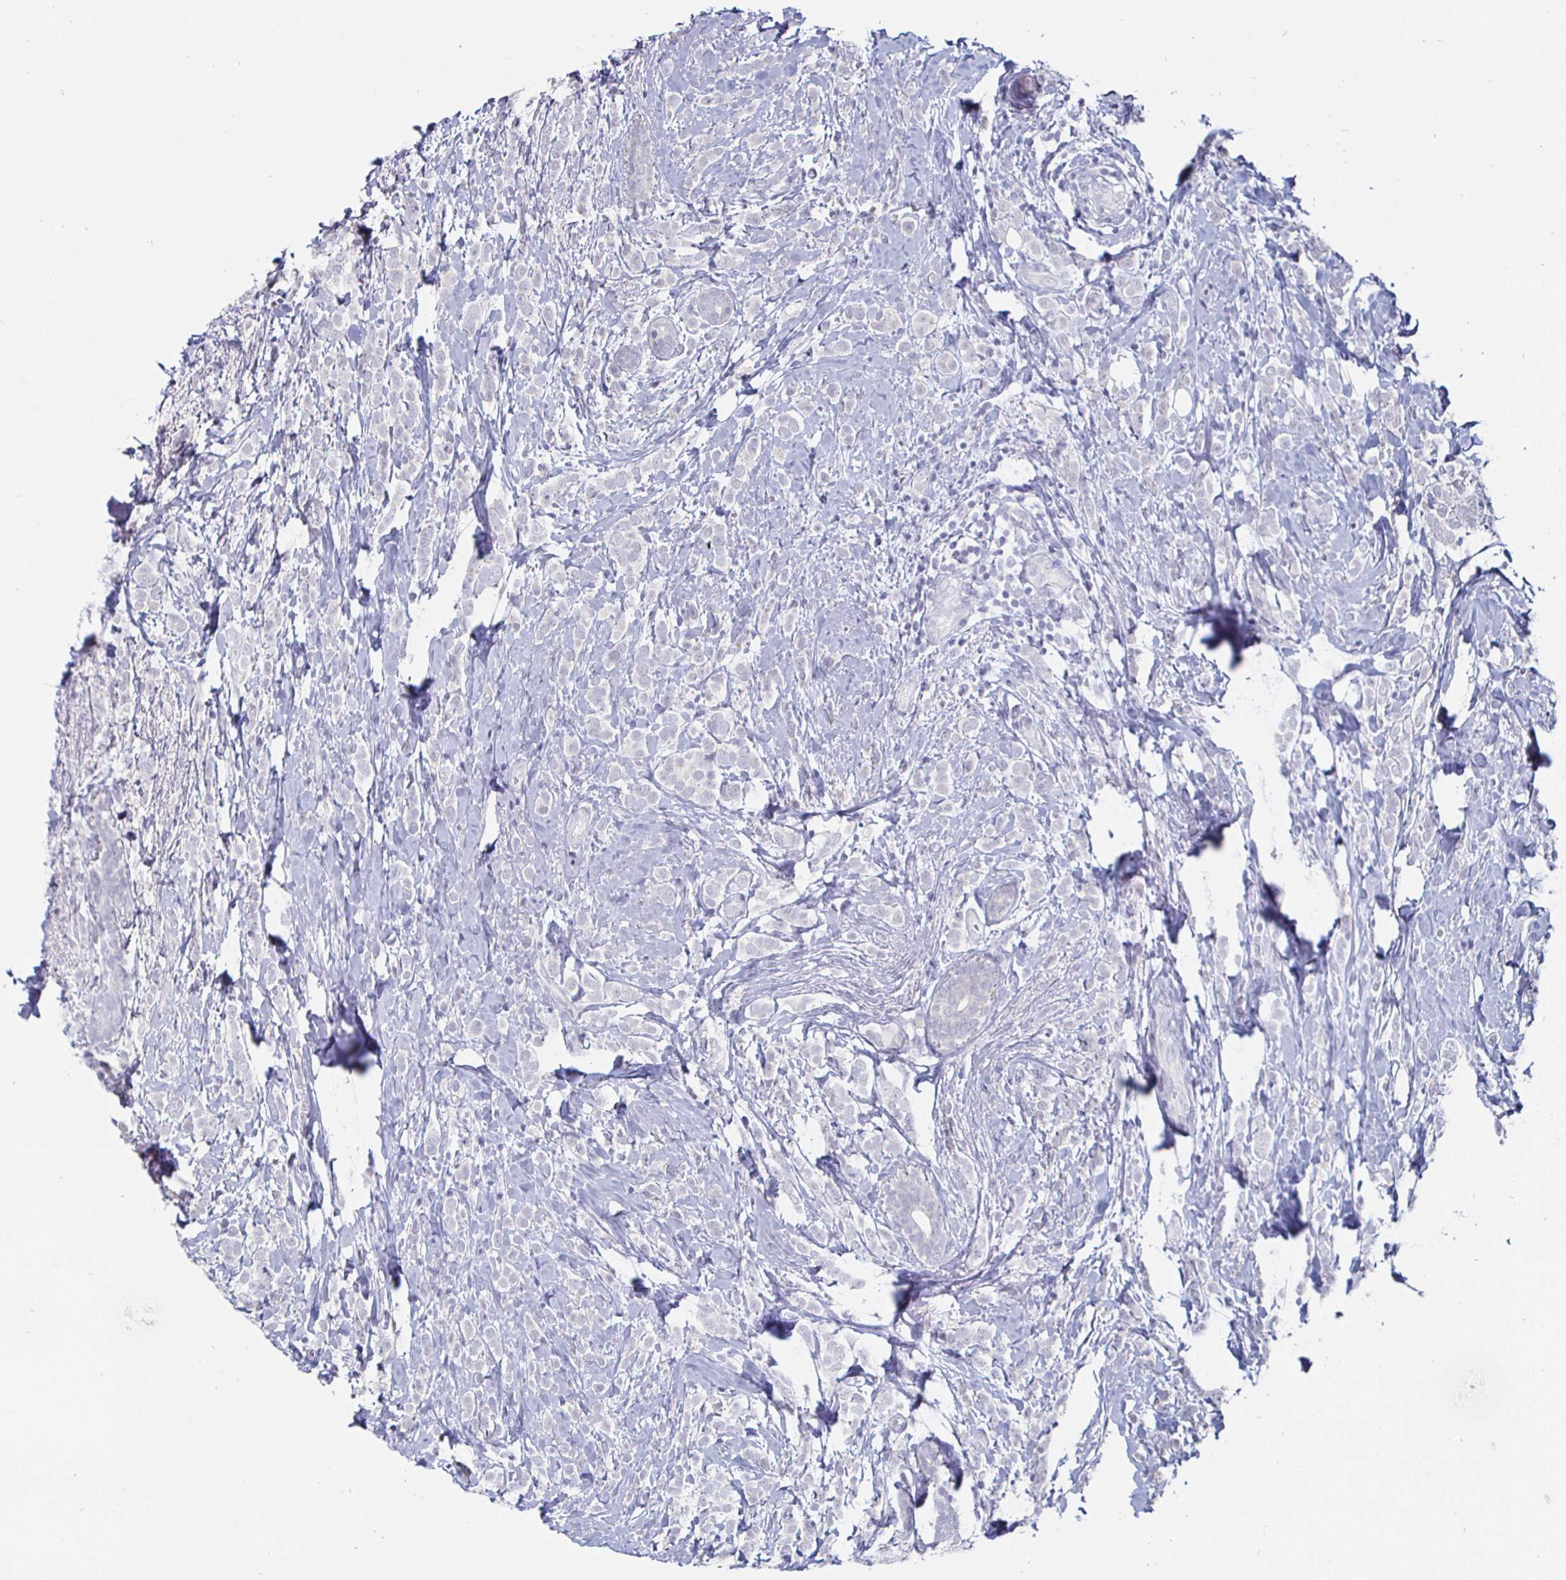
{"staining": {"intensity": "negative", "quantity": "none", "location": "none"}, "tissue": "breast cancer", "cell_type": "Tumor cells", "image_type": "cancer", "snomed": [{"axis": "morphology", "description": "Lobular carcinoma"}, {"axis": "topography", "description": "Breast"}], "caption": "Immunohistochemistry (IHC) photomicrograph of neoplastic tissue: breast cancer stained with DAB (3,3'-diaminobenzidine) shows no significant protein expression in tumor cells. Nuclei are stained in blue.", "gene": "DMRTB1", "patient": {"sex": "female", "age": 49}}